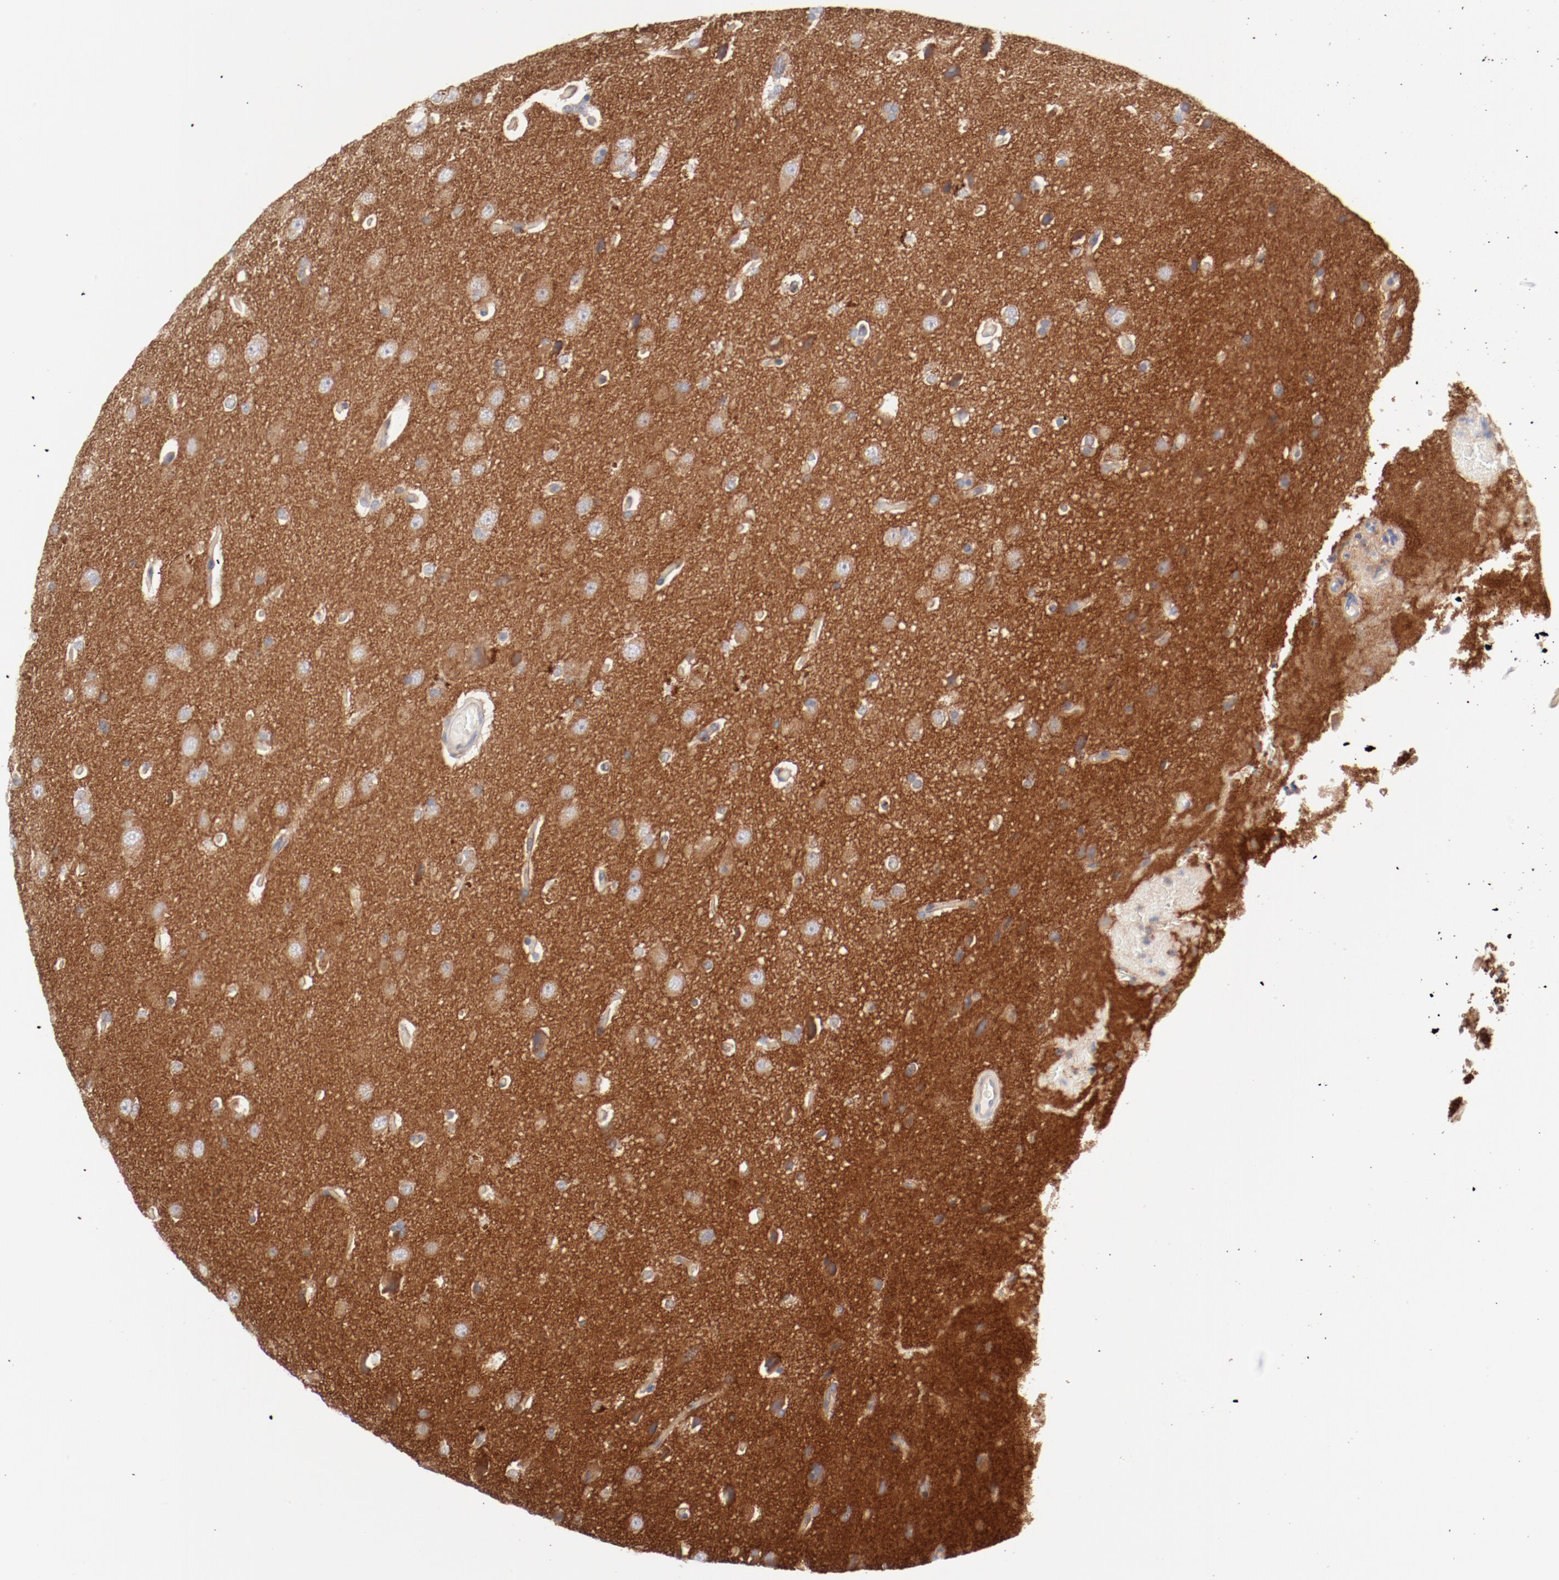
{"staining": {"intensity": "strong", "quantity": ">75%", "location": "cytoplasmic/membranous"}, "tissue": "glioma", "cell_type": "Tumor cells", "image_type": "cancer", "snomed": [{"axis": "morphology", "description": "Glioma, malignant, Low grade"}, {"axis": "topography", "description": "Cerebral cortex"}], "caption": "High-magnification brightfield microscopy of malignant glioma (low-grade) stained with DAB (3,3'-diaminobenzidine) (brown) and counterstained with hematoxylin (blue). tumor cells exhibit strong cytoplasmic/membranous staining is identified in about>75% of cells.", "gene": "AP2A1", "patient": {"sex": "female", "age": 47}}